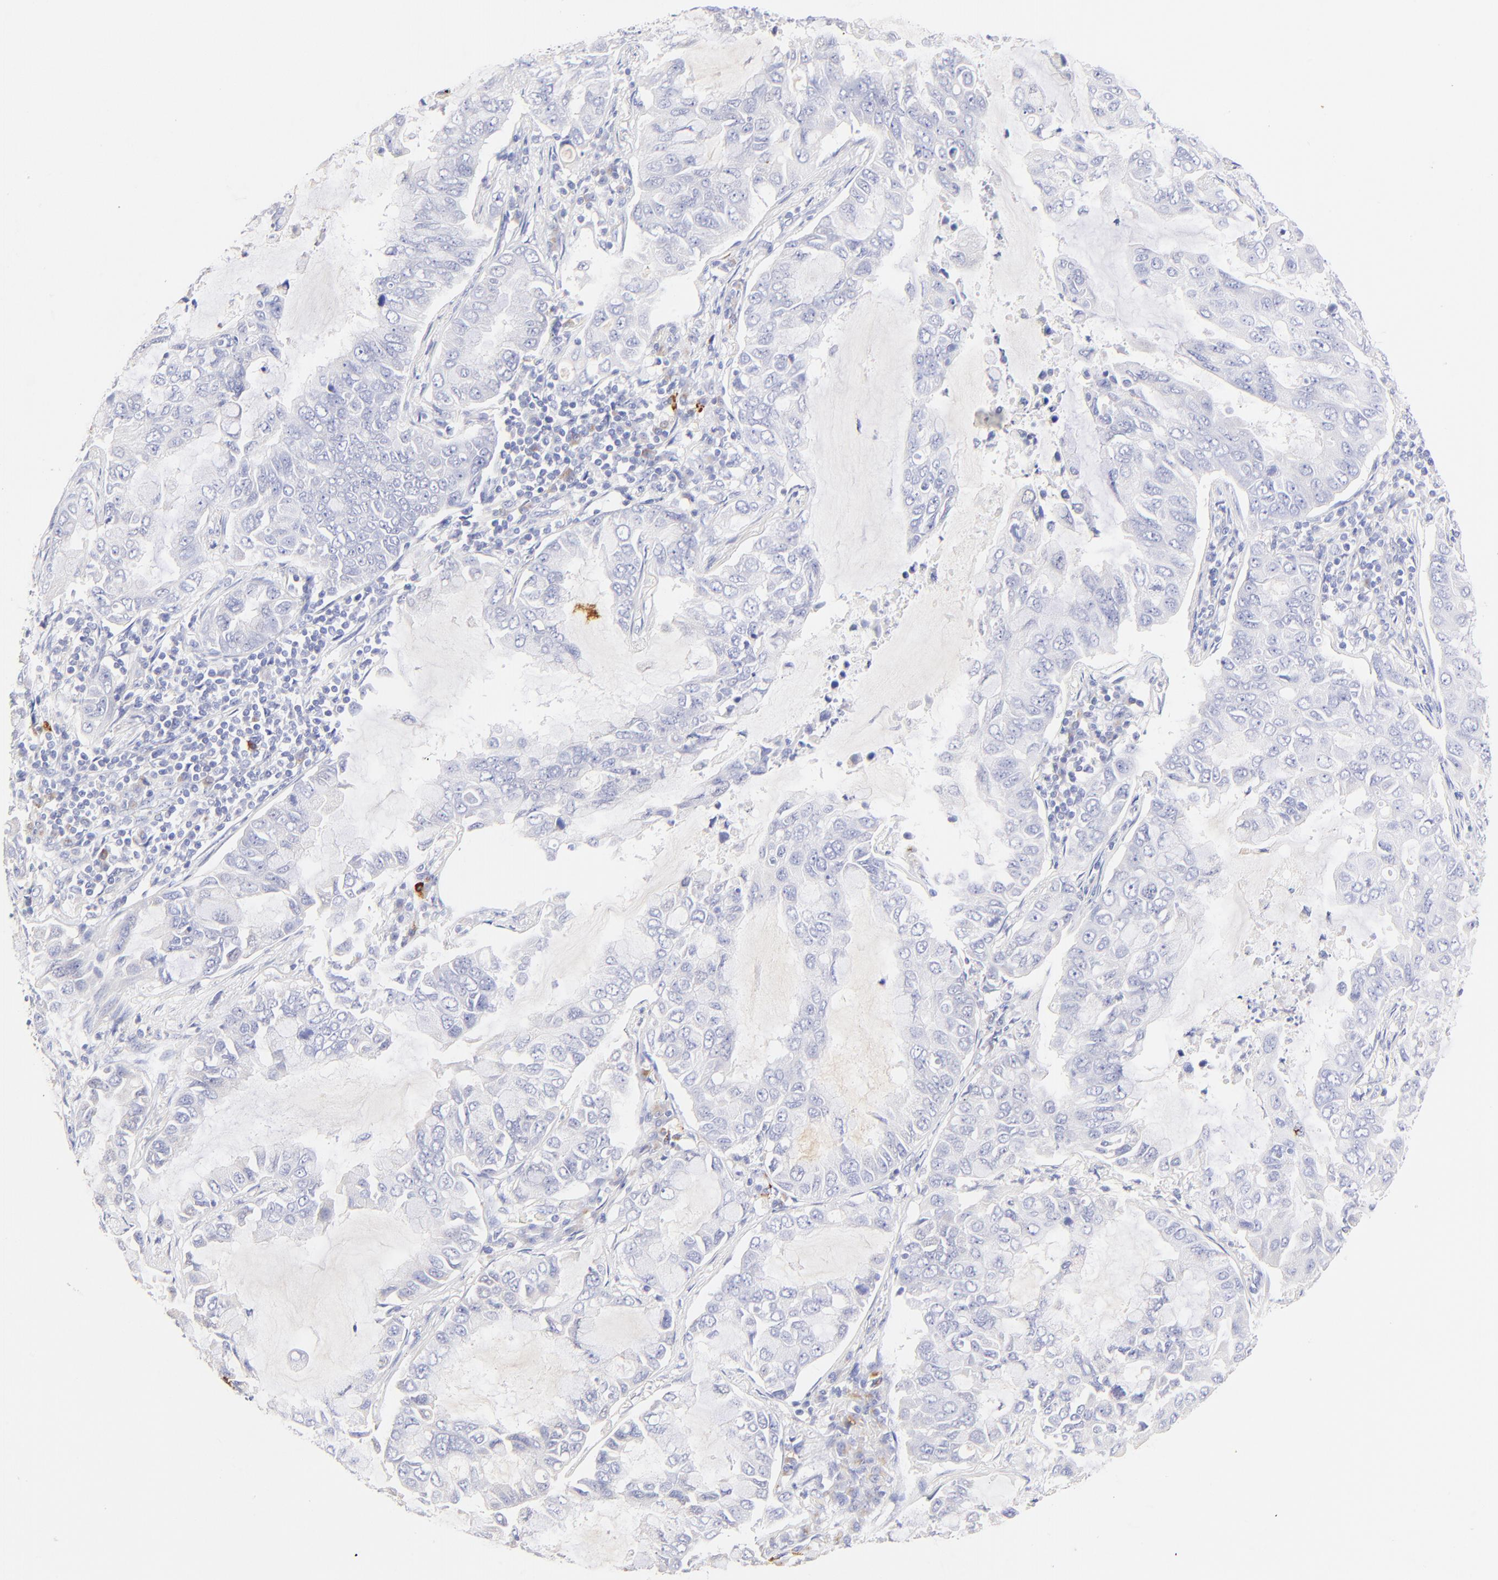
{"staining": {"intensity": "negative", "quantity": "none", "location": "none"}, "tissue": "lung cancer", "cell_type": "Tumor cells", "image_type": "cancer", "snomed": [{"axis": "morphology", "description": "Adenocarcinoma, NOS"}, {"axis": "topography", "description": "Lung"}], "caption": "Lung cancer (adenocarcinoma) was stained to show a protein in brown. There is no significant expression in tumor cells.", "gene": "ASB9", "patient": {"sex": "male", "age": 64}}